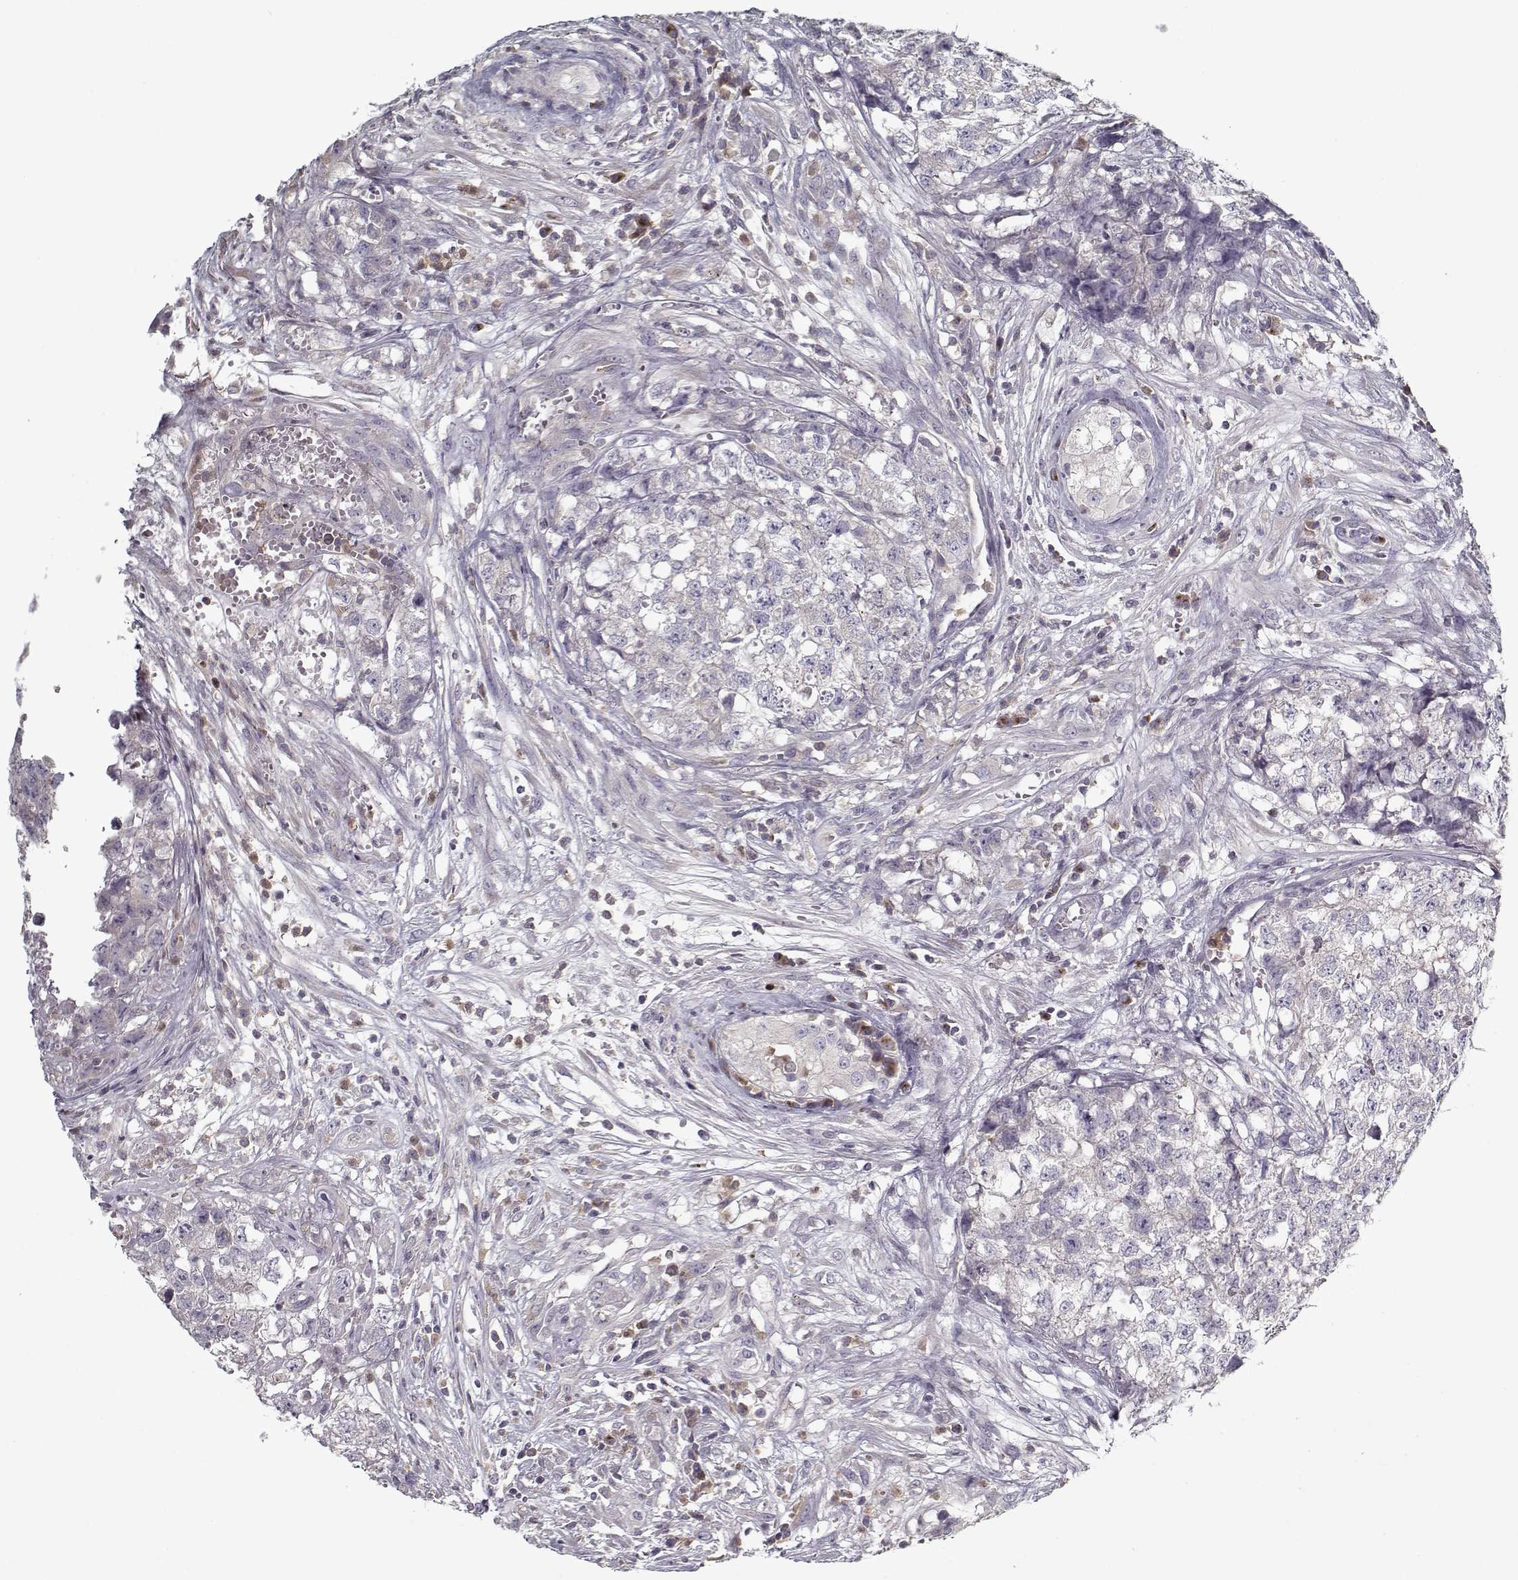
{"staining": {"intensity": "negative", "quantity": "none", "location": "none"}, "tissue": "testis cancer", "cell_type": "Tumor cells", "image_type": "cancer", "snomed": [{"axis": "morphology", "description": "Seminoma, NOS"}, {"axis": "morphology", "description": "Carcinoma, Embryonal, NOS"}, {"axis": "topography", "description": "Testis"}], "caption": "Image shows no significant protein expression in tumor cells of testis cancer.", "gene": "UNC13D", "patient": {"sex": "male", "age": 22}}